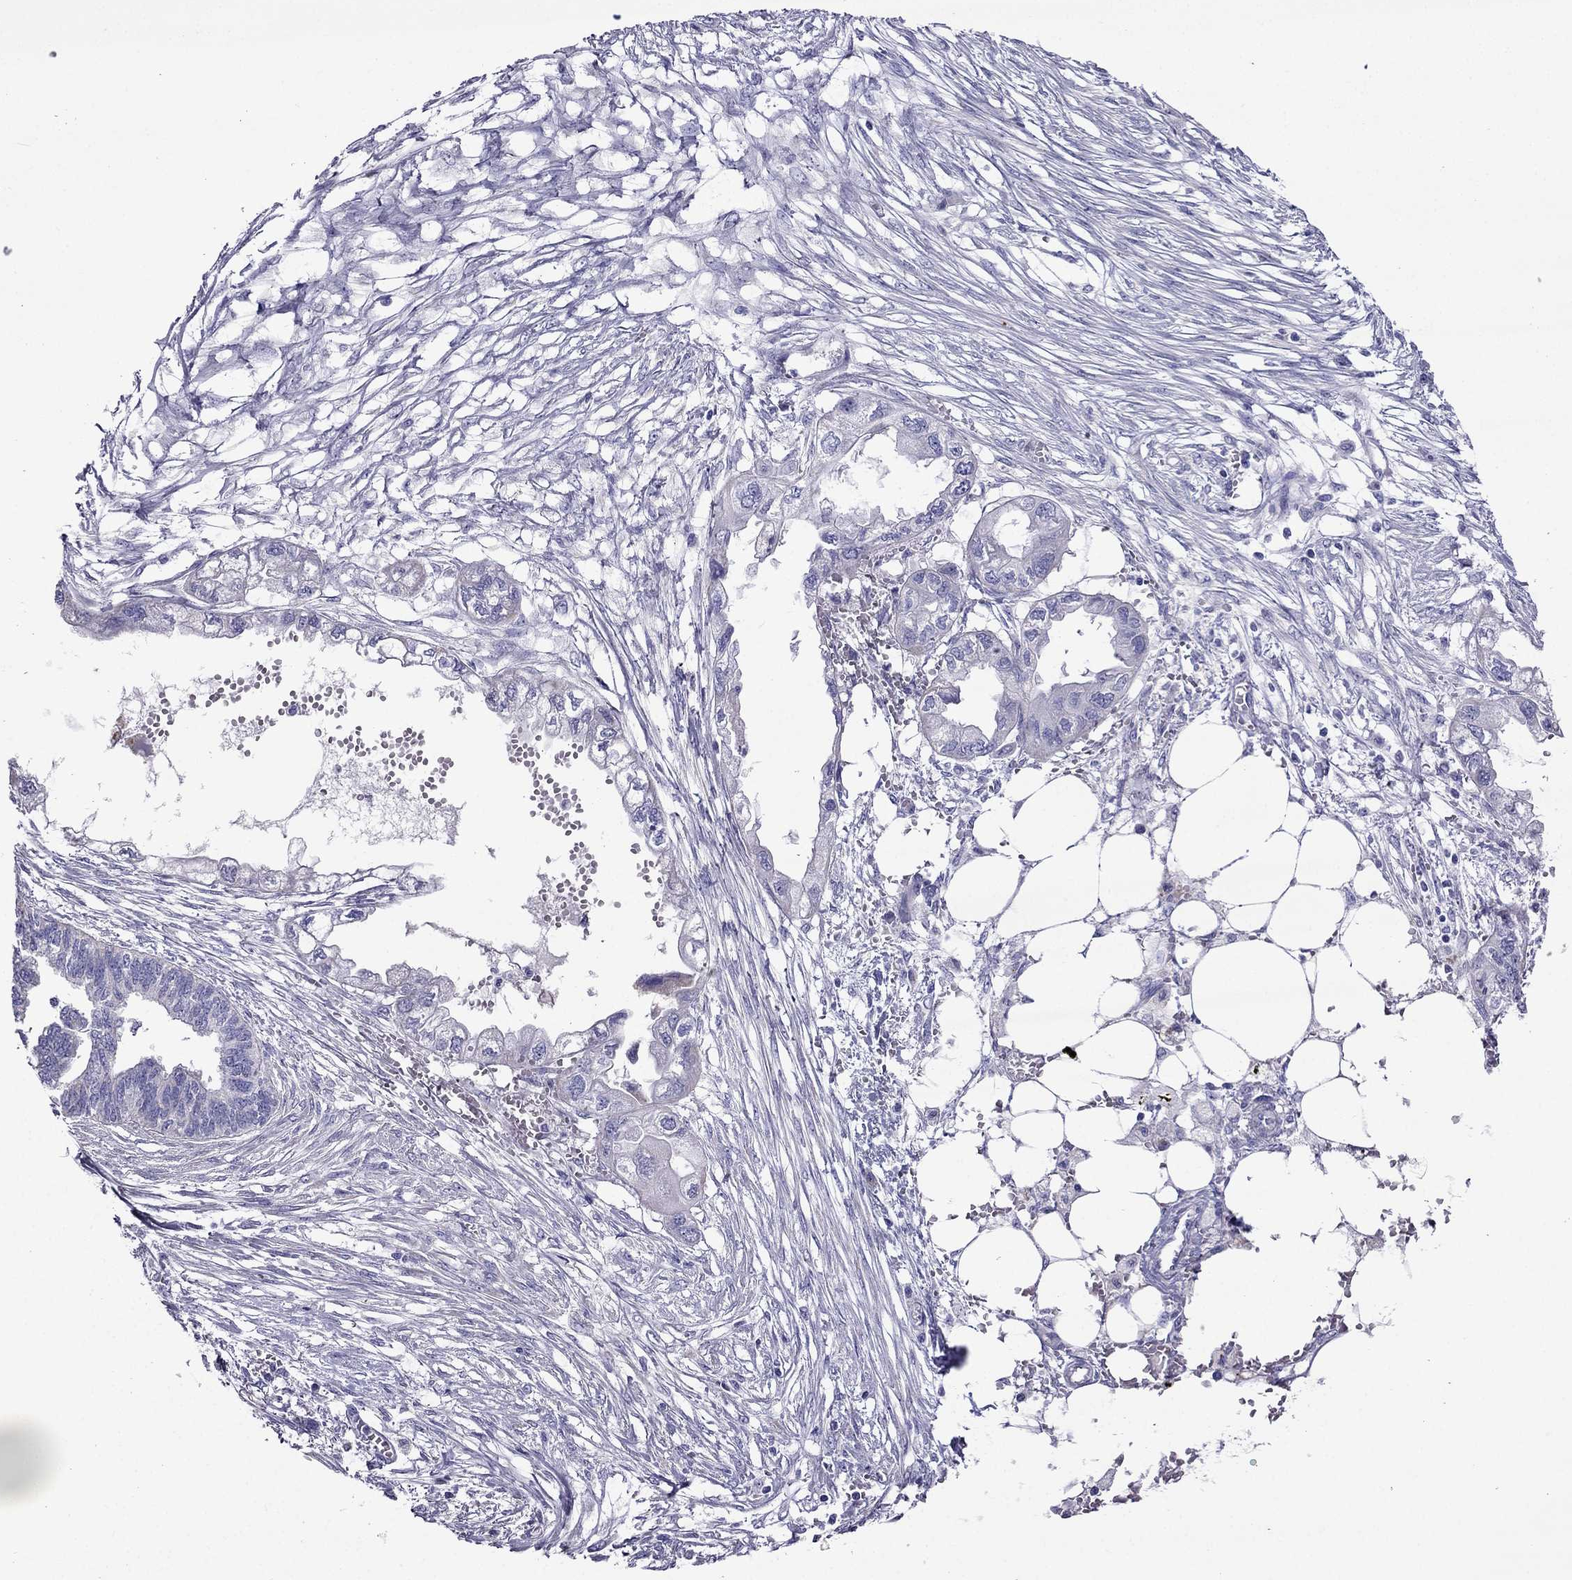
{"staining": {"intensity": "negative", "quantity": "none", "location": "none"}, "tissue": "endometrial cancer", "cell_type": "Tumor cells", "image_type": "cancer", "snomed": [{"axis": "morphology", "description": "Adenocarcinoma, NOS"}, {"axis": "morphology", "description": "Adenocarcinoma, metastatic, NOS"}, {"axis": "topography", "description": "Adipose tissue"}, {"axis": "topography", "description": "Endometrium"}], "caption": "An immunohistochemistry (IHC) image of endometrial adenocarcinoma is shown. There is no staining in tumor cells of endometrial adenocarcinoma.", "gene": "DSC1", "patient": {"sex": "female", "age": 67}}